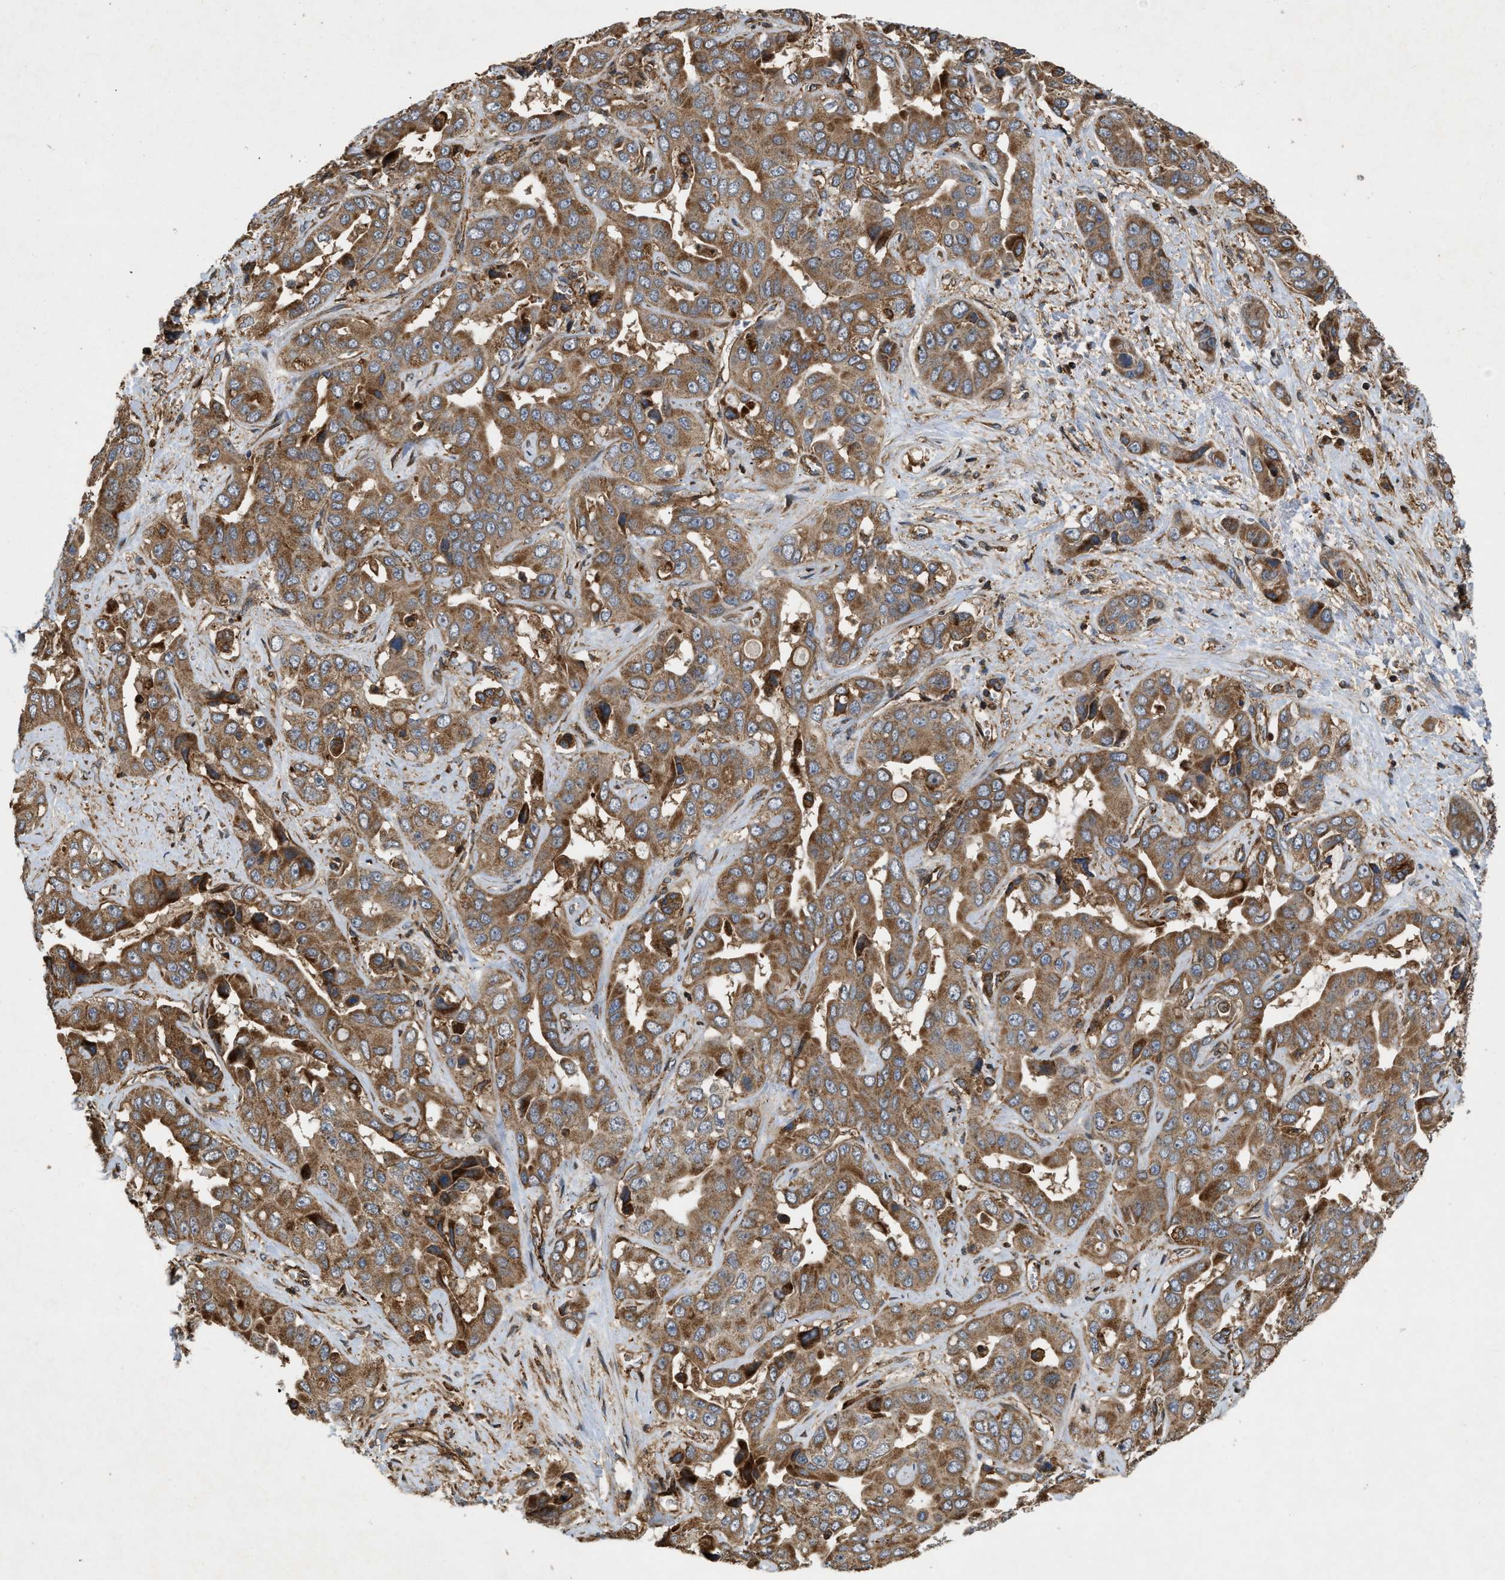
{"staining": {"intensity": "strong", "quantity": ">75%", "location": "cytoplasmic/membranous"}, "tissue": "liver cancer", "cell_type": "Tumor cells", "image_type": "cancer", "snomed": [{"axis": "morphology", "description": "Cholangiocarcinoma"}, {"axis": "topography", "description": "Liver"}], "caption": "This is a photomicrograph of IHC staining of liver cancer (cholangiocarcinoma), which shows strong staining in the cytoplasmic/membranous of tumor cells.", "gene": "GNB4", "patient": {"sex": "female", "age": 52}}